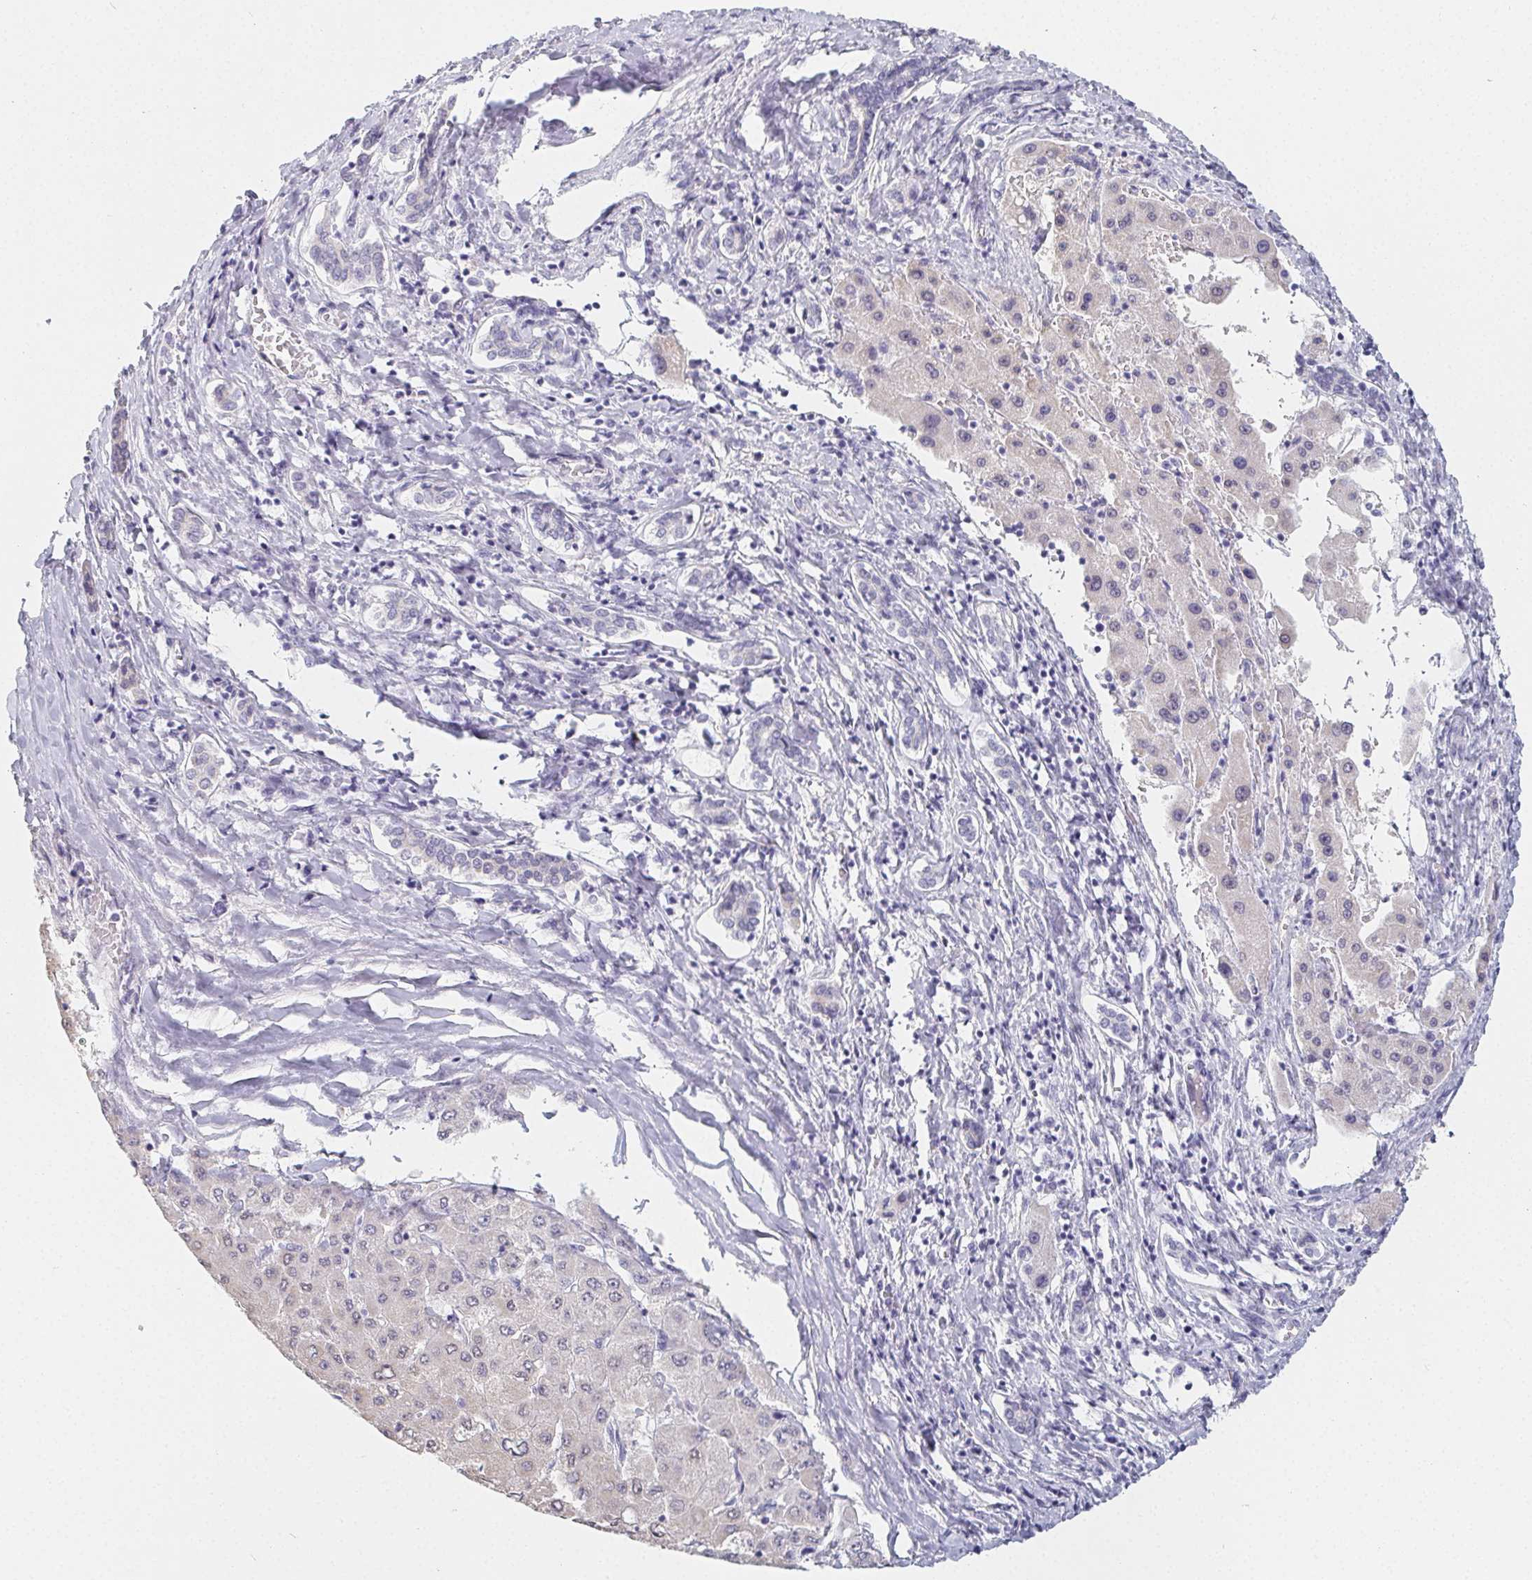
{"staining": {"intensity": "negative", "quantity": "none", "location": "none"}, "tissue": "liver cancer", "cell_type": "Tumor cells", "image_type": "cancer", "snomed": [{"axis": "morphology", "description": "Carcinoma, Hepatocellular, NOS"}, {"axis": "topography", "description": "Liver"}], "caption": "Protein analysis of liver cancer (hepatocellular carcinoma) demonstrates no significant positivity in tumor cells.", "gene": "GLIPR1L1", "patient": {"sex": "male", "age": 40}}